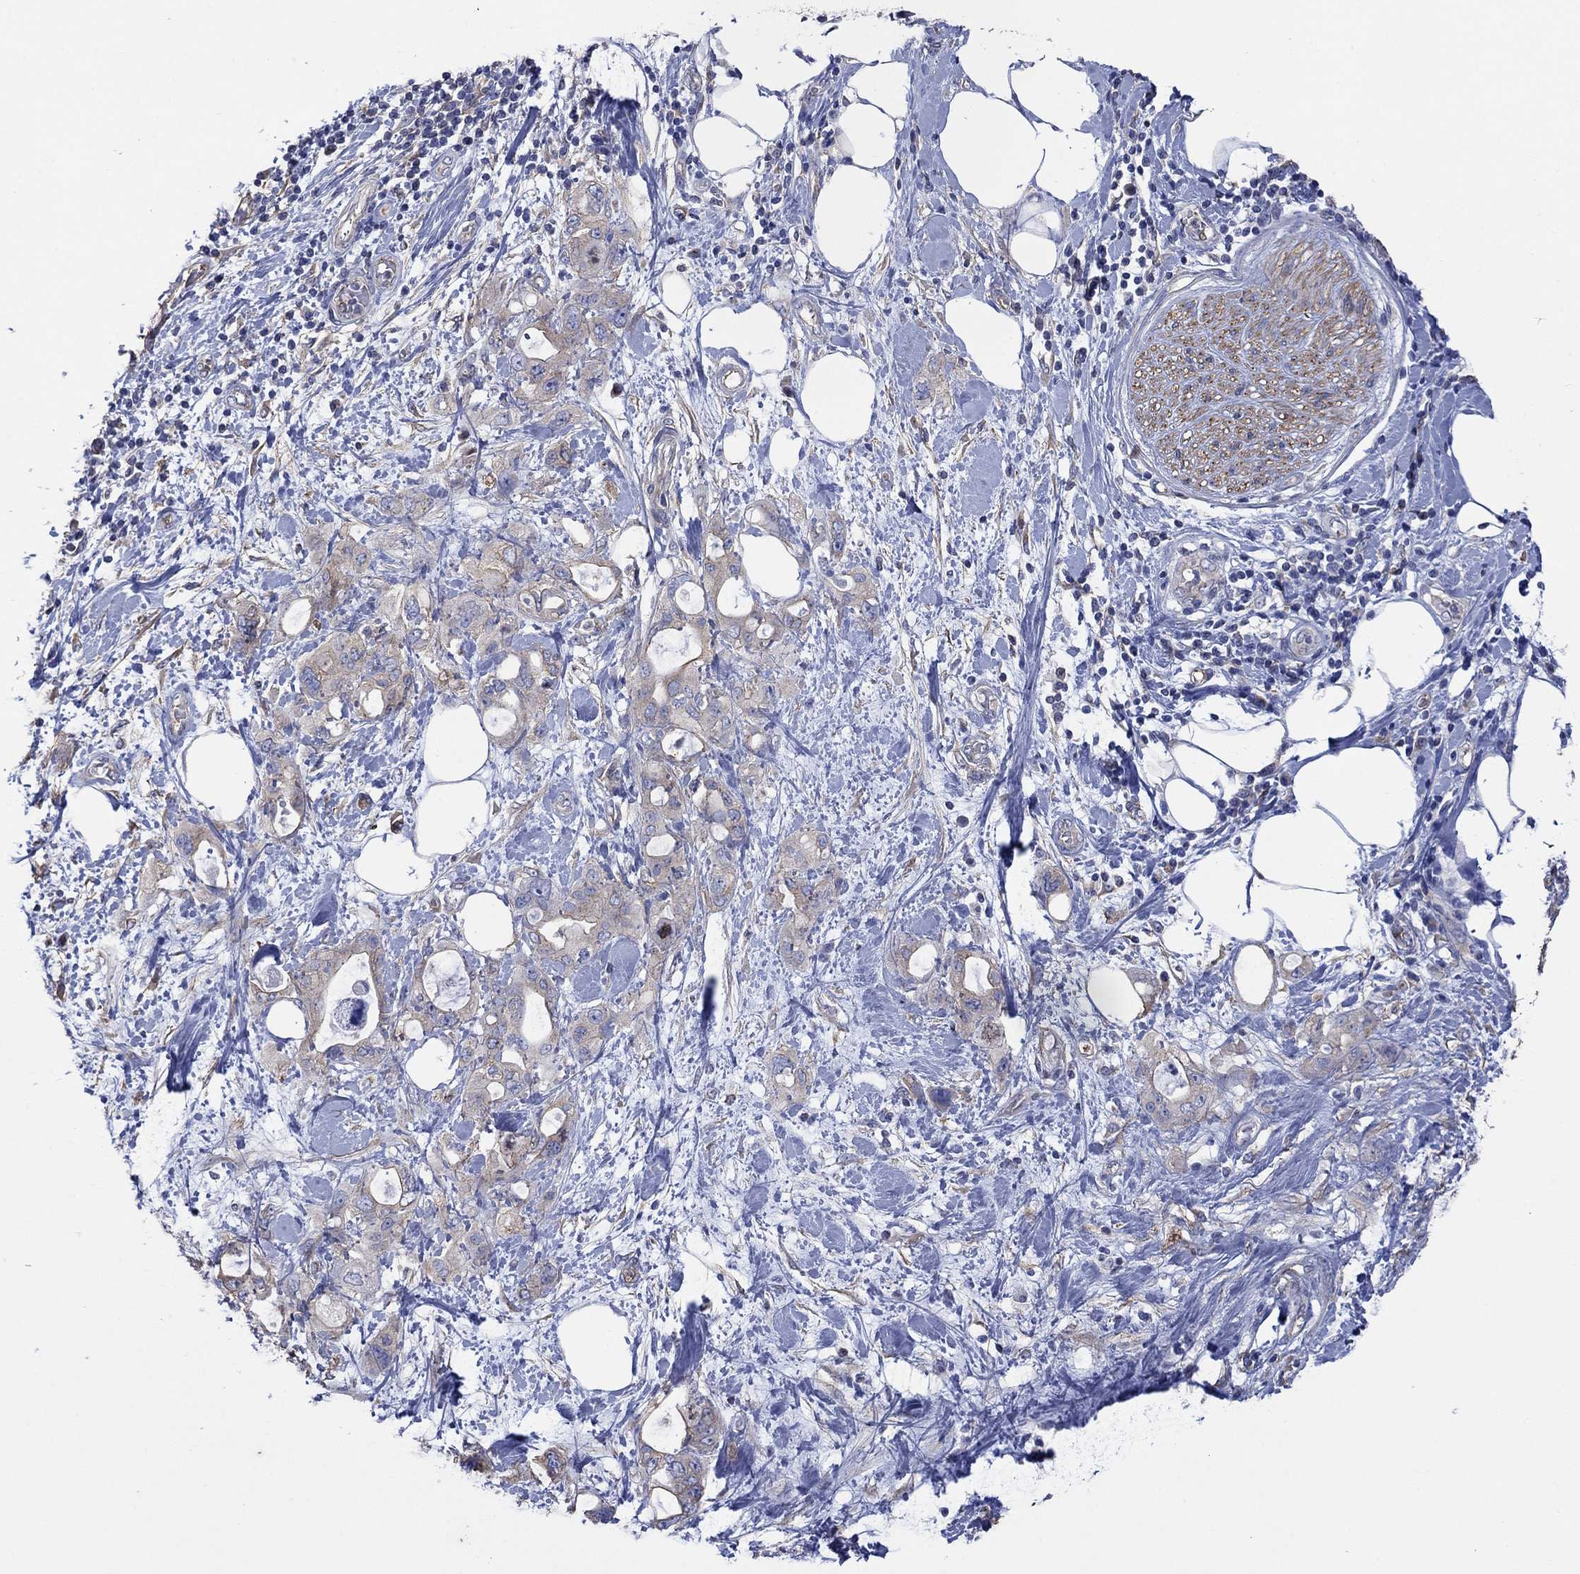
{"staining": {"intensity": "weak", "quantity": "25%-75%", "location": "cytoplasmic/membranous"}, "tissue": "pancreatic cancer", "cell_type": "Tumor cells", "image_type": "cancer", "snomed": [{"axis": "morphology", "description": "Adenocarcinoma, NOS"}, {"axis": "topography", "description": "Pancreas"}], "caption": "IHC (DAB (3,3'-diaminobenzidine)) staining of pancreatic adenocarcinoma demonstrates weak cytoplasmic/membranous protein positivity in approximately 25%-75% of tumor cells.", "gene": "TPRN", "patient": {"sex": "female", "age": 56}}